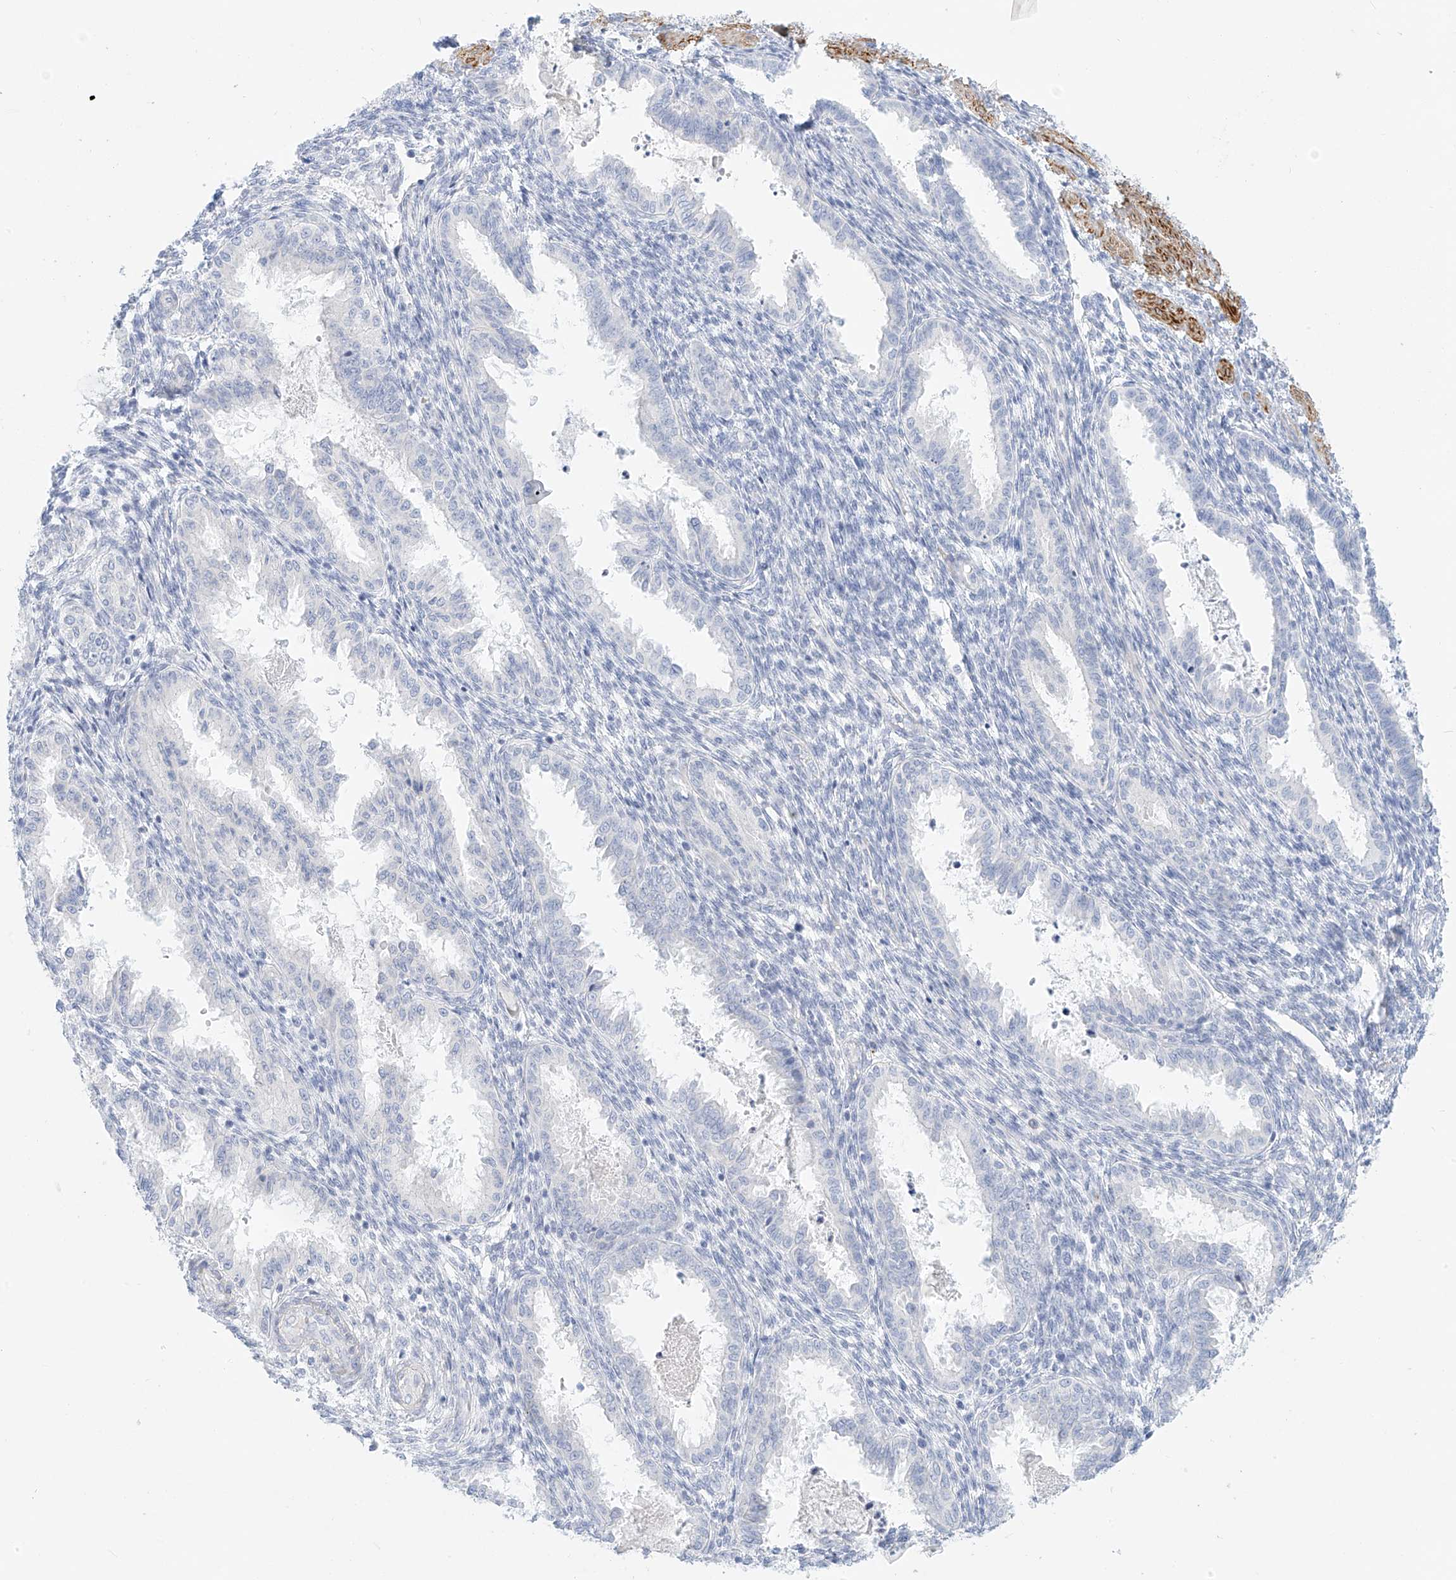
{"staining": {"intensity": "negative", "quantity": "none", "location": "none"}, "tissue": "endometrium", "cell_type": "Cells in endometrial stroma", "image_type": "normal", "snomed": [{"axis": "morphology", "description": "Normal tissue, NOS"}, {"axis": "topography", "description": "Endometrium"}], "caption": "Immunohistochemistry (IHC) of benign endometrium reveals no positivity in cells in endometrial stroma.", "gene": "ST3GAL5", "patient": {"sex": "female", "age": 33}}